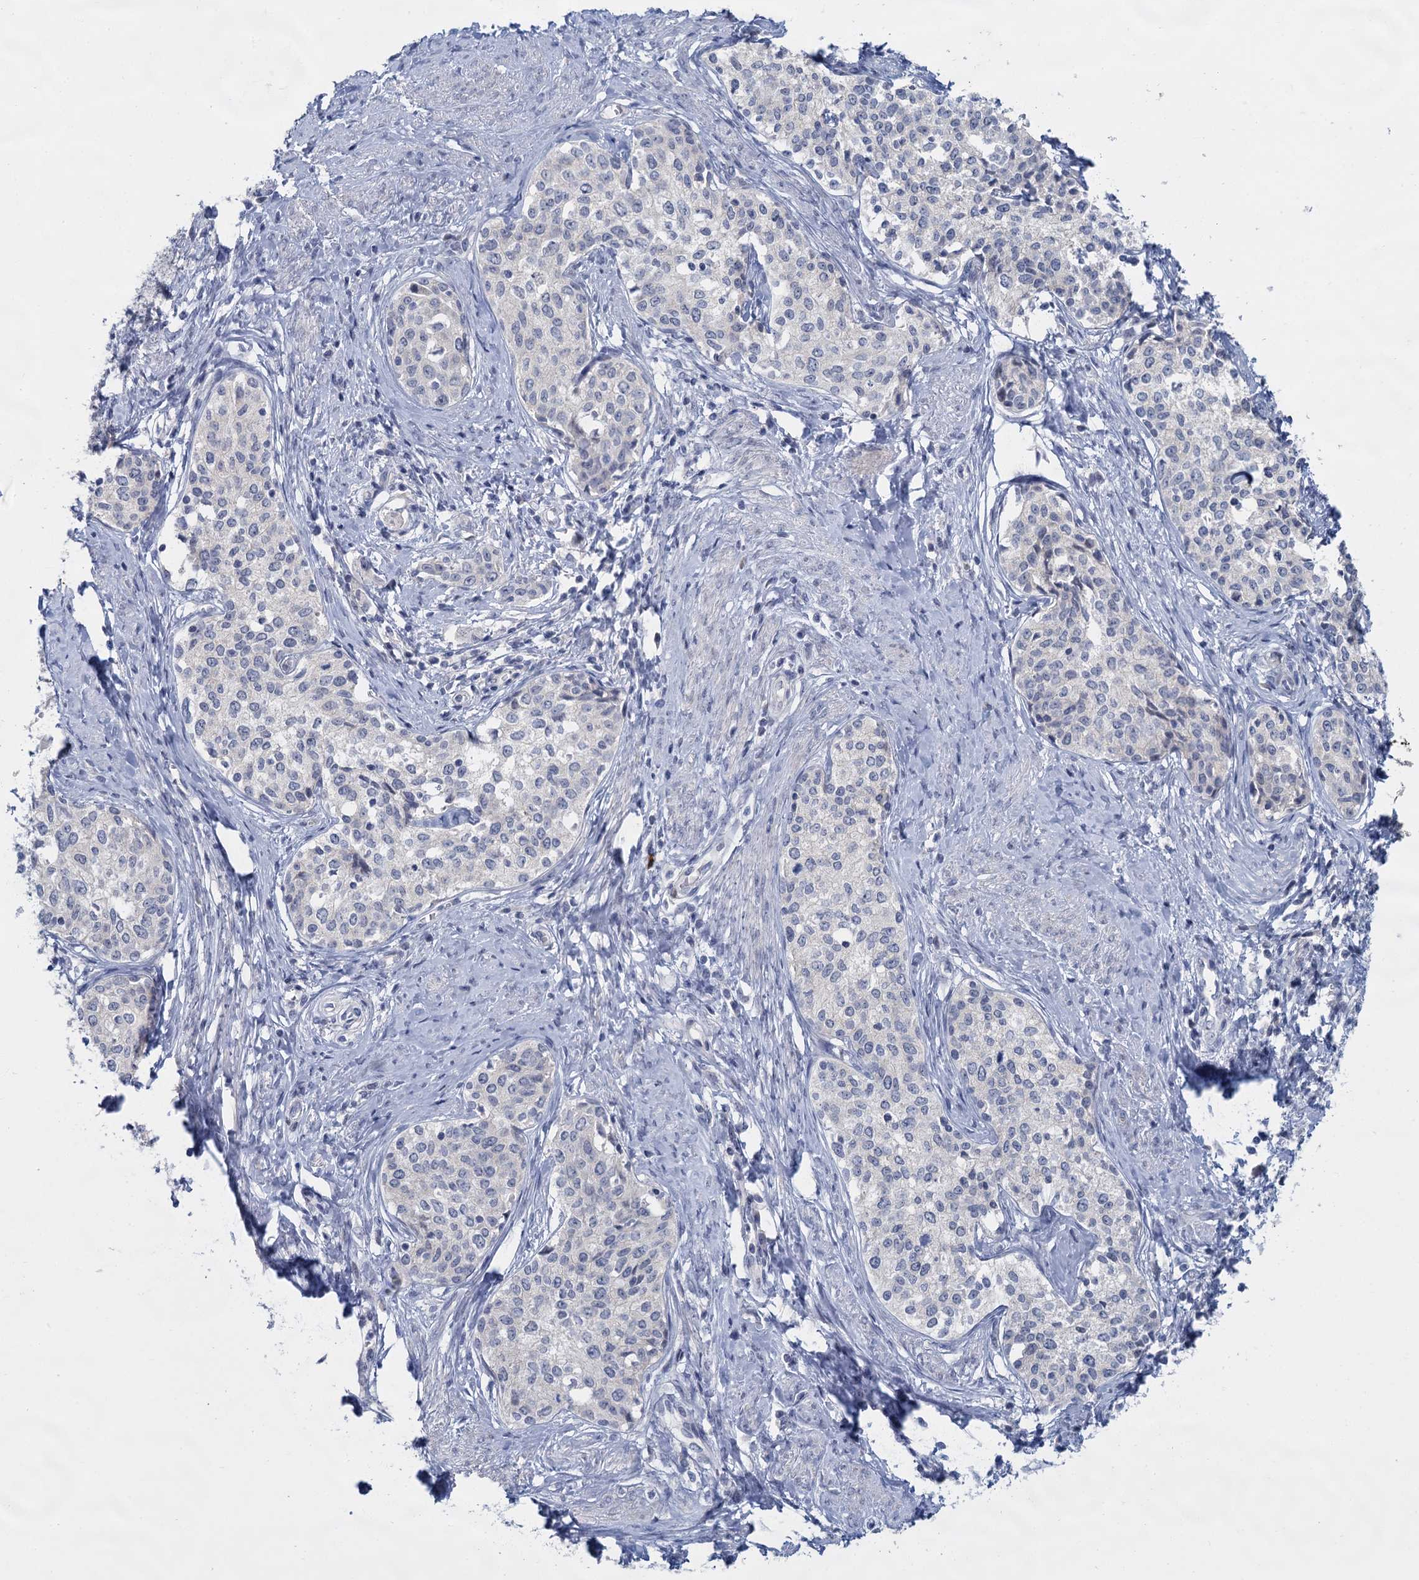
{"staining": {"intensity": "negative", "quantity": "none", "location": "none"}, "tissue": "cervical cancer", "cell_type": "Tumor cells", "image_type": "cancer", "snomed": [{"axis": "morphology", "description": "Squamous cell carcinoma, NOS"}, {"axis": "morphology", "description": "Adenocarcinoma, NOS"}, {"axis": "topography", "description": "Cervix"}], "caption": "This is a histopathology image of immunohistochemistry (IHC) staining of cervical cancer, which shows no expression in tumor cells.", "gene": "ACRBP", "patient": {"sex": "female", "age": 52}}